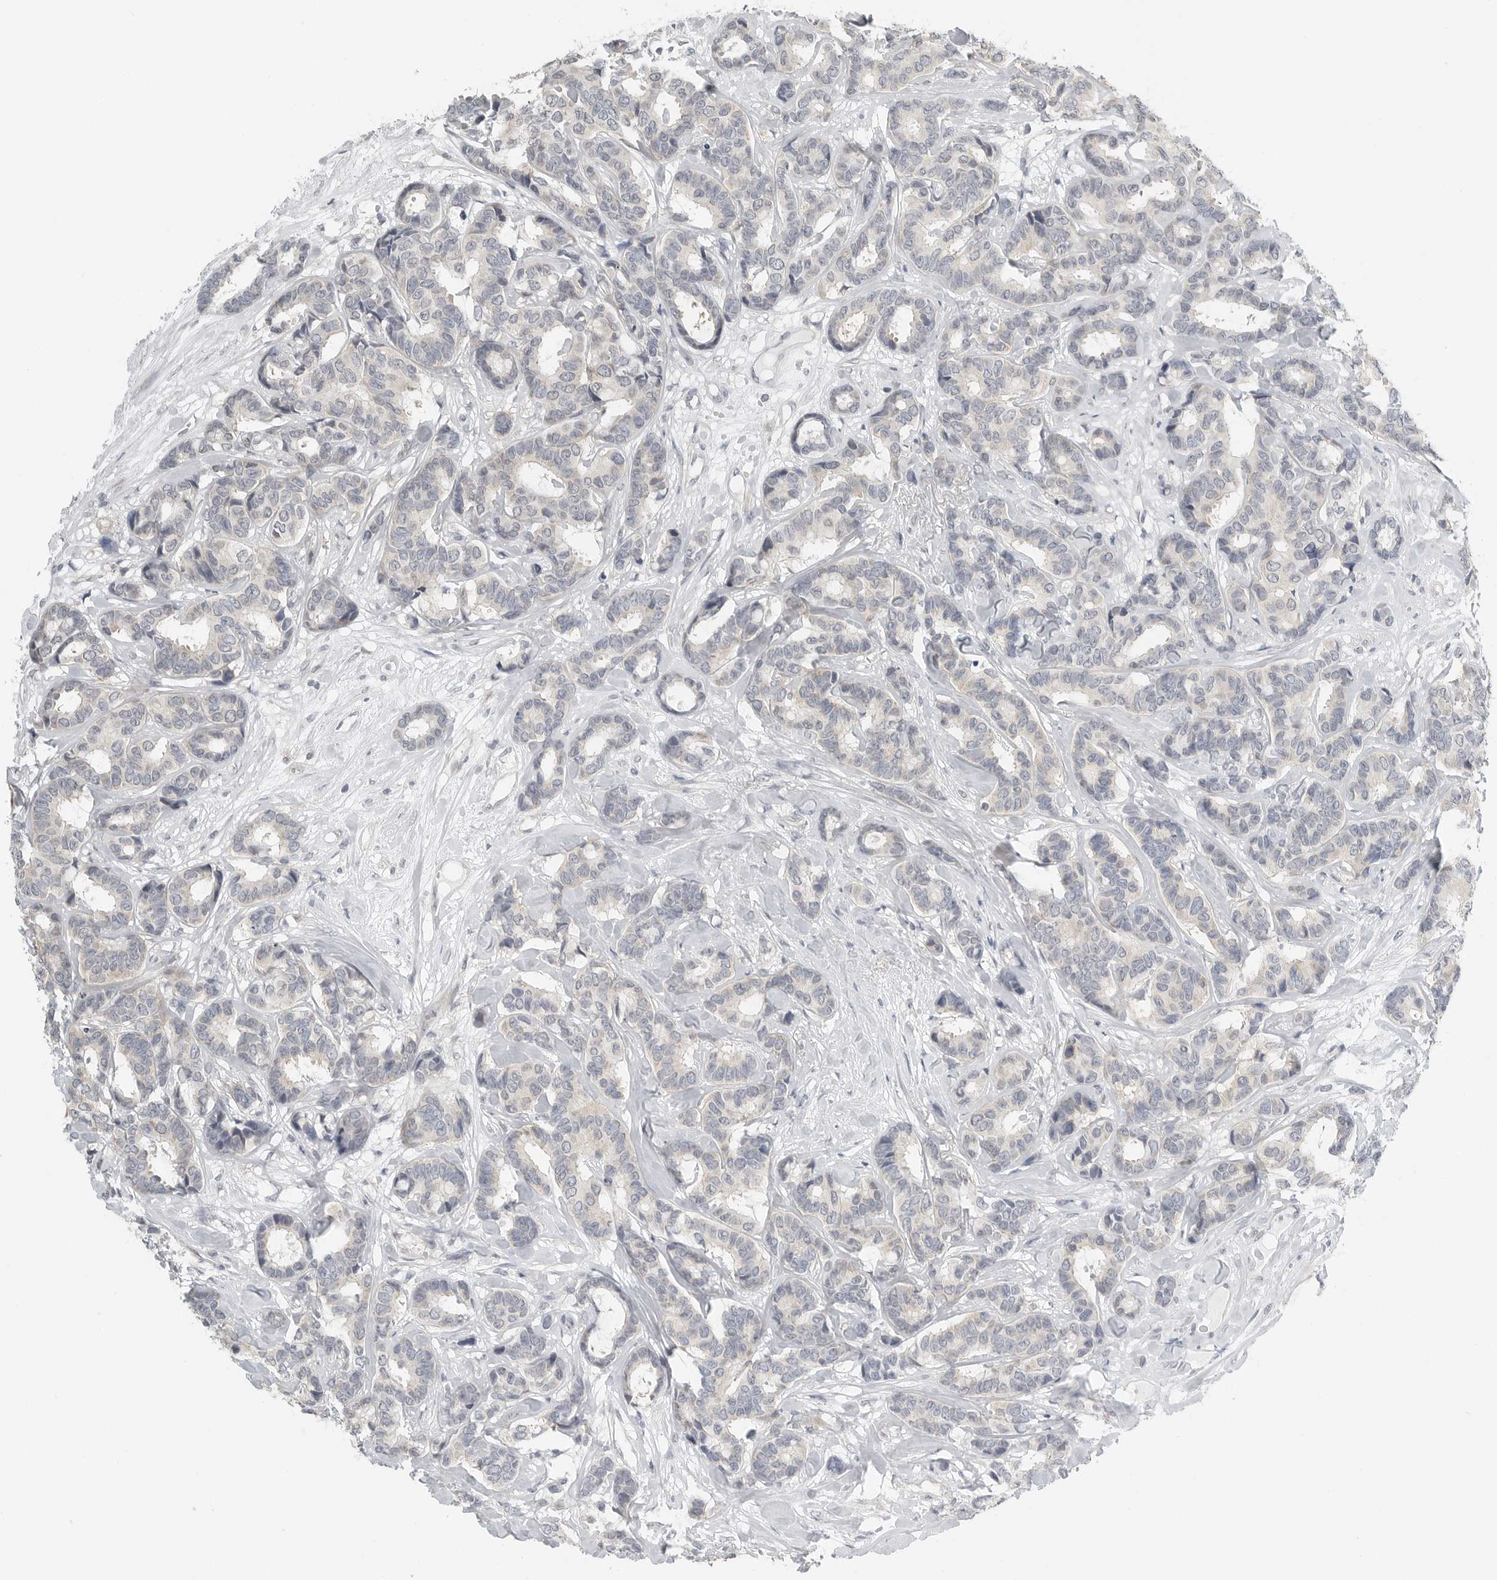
{"staining": {"intensity": "weak", "quantity": "25%-75%", "location": "cytoplasmic/membranous"}, "tissue": "breast cancer", "cell_type": "Tumor cells", "image_type": "cancer", "snomed": [{"axis": "morphology", "description": "Duct carcinoma"}, {"axis": "topography", "description": "Breast"}], "caption": "Tumor cells display low levels of weak cytoplasmic/membranous positivity in approximately 25%-75% of cells in human invasive ductal carcinoma (breast).", "gene": "IL12RB2", "patient": {"sex": "female", "age": 87}}